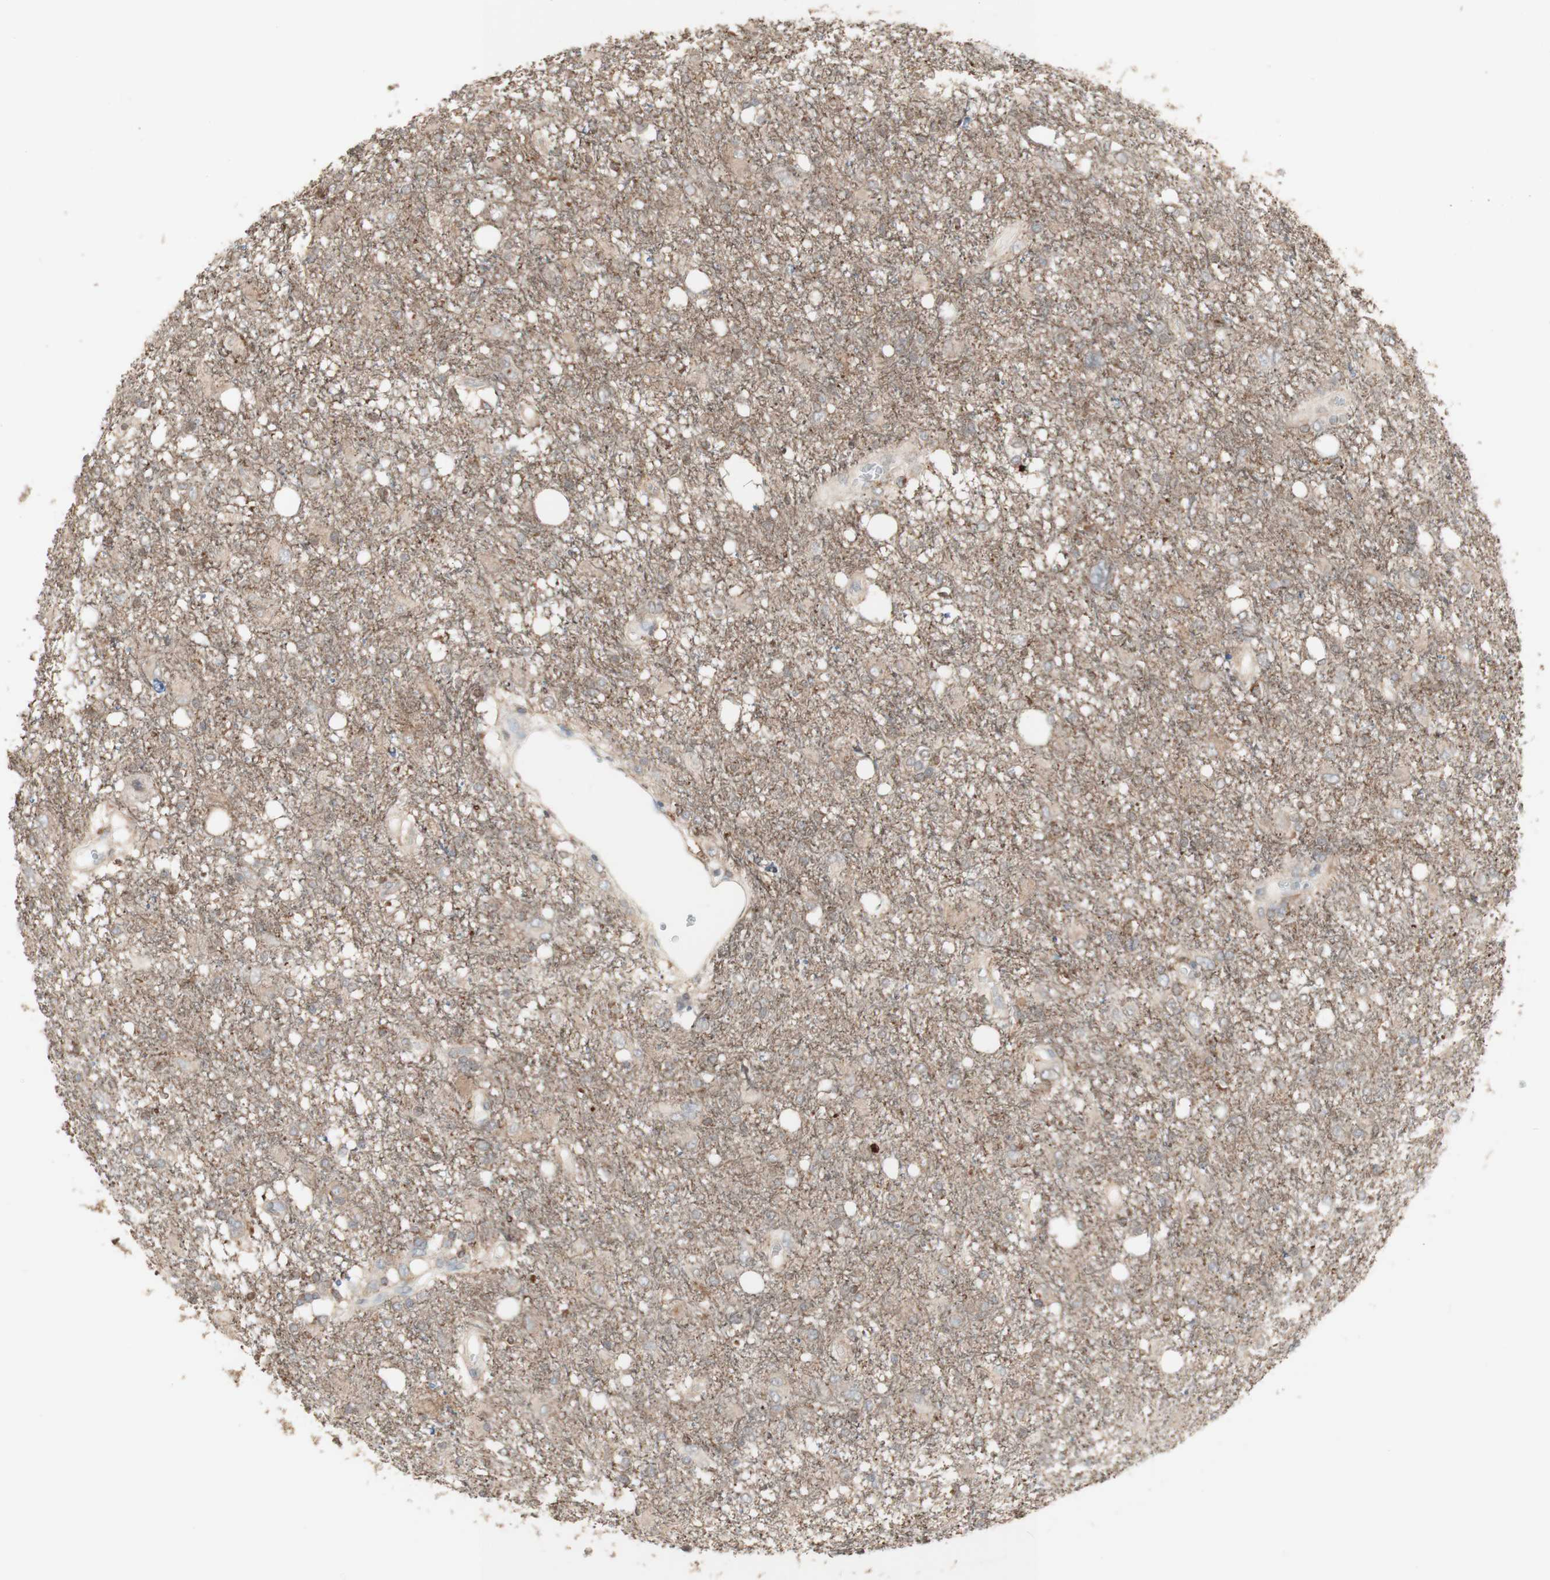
{"staining": {"intensity": "negative", "quantity": "none", "location": "none"}, "tissue": "glioma", "cell_type": "Tumor cells", "image_type": "cancer", "snomed": [{"axis": "morphology", "description": "Glioma, malignant, High grade"}, {"axis": "topography", "description": "Brain"}], "caption": "A photomicrograph of human malignant glioma (high-grade) is negative for staining in tumor cells. (Stains: DAB (3,3'-diaminobenzidine) IHC with hematoxylin counter stain, Microscopy: brightfield microscopy at high magnification).", "gene": "ATP6V1E1", "patient": {"sex": "female", "age": 59}}